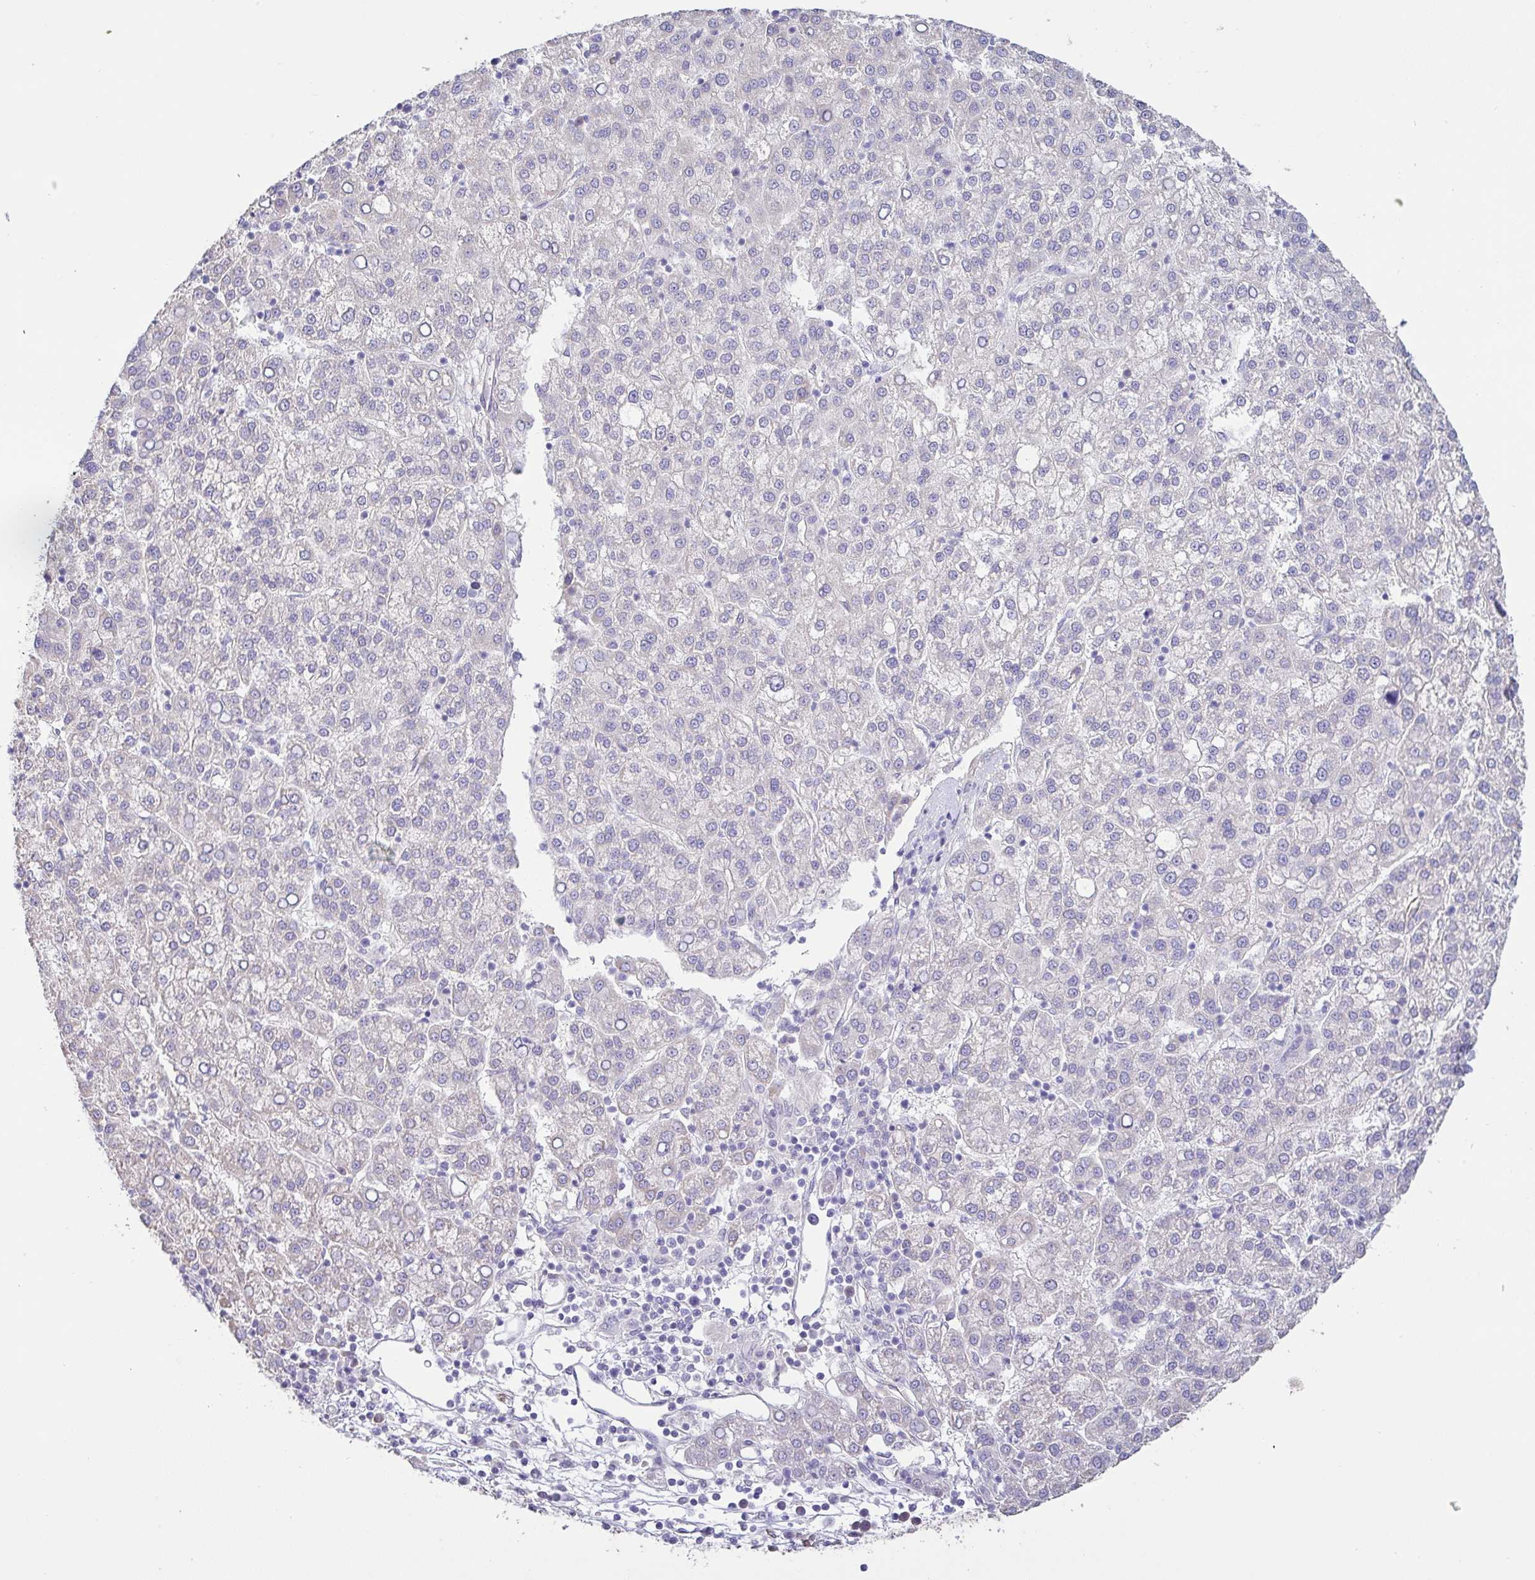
{"staining": {"intensity": "negative", "quantity": "none", "location": "none"}, "tissue": "liver cancer", "cell_type": "Tumor cells", "image_type": "cancer", "snomed": [{"axis": "morphology", "description": "Carcinoma, Hepatocellular, NOS"}, {"axis": "topography", "description": "Liver"}], "caption": "An image of human liver cancer (hepatocellular carcinoma) is negative for staining in tumor cells. (Brightfield microscopy of DAB IHC at high magnification).", "gene": "PYGM", "patient": {"sex": "female", "age": 58}}